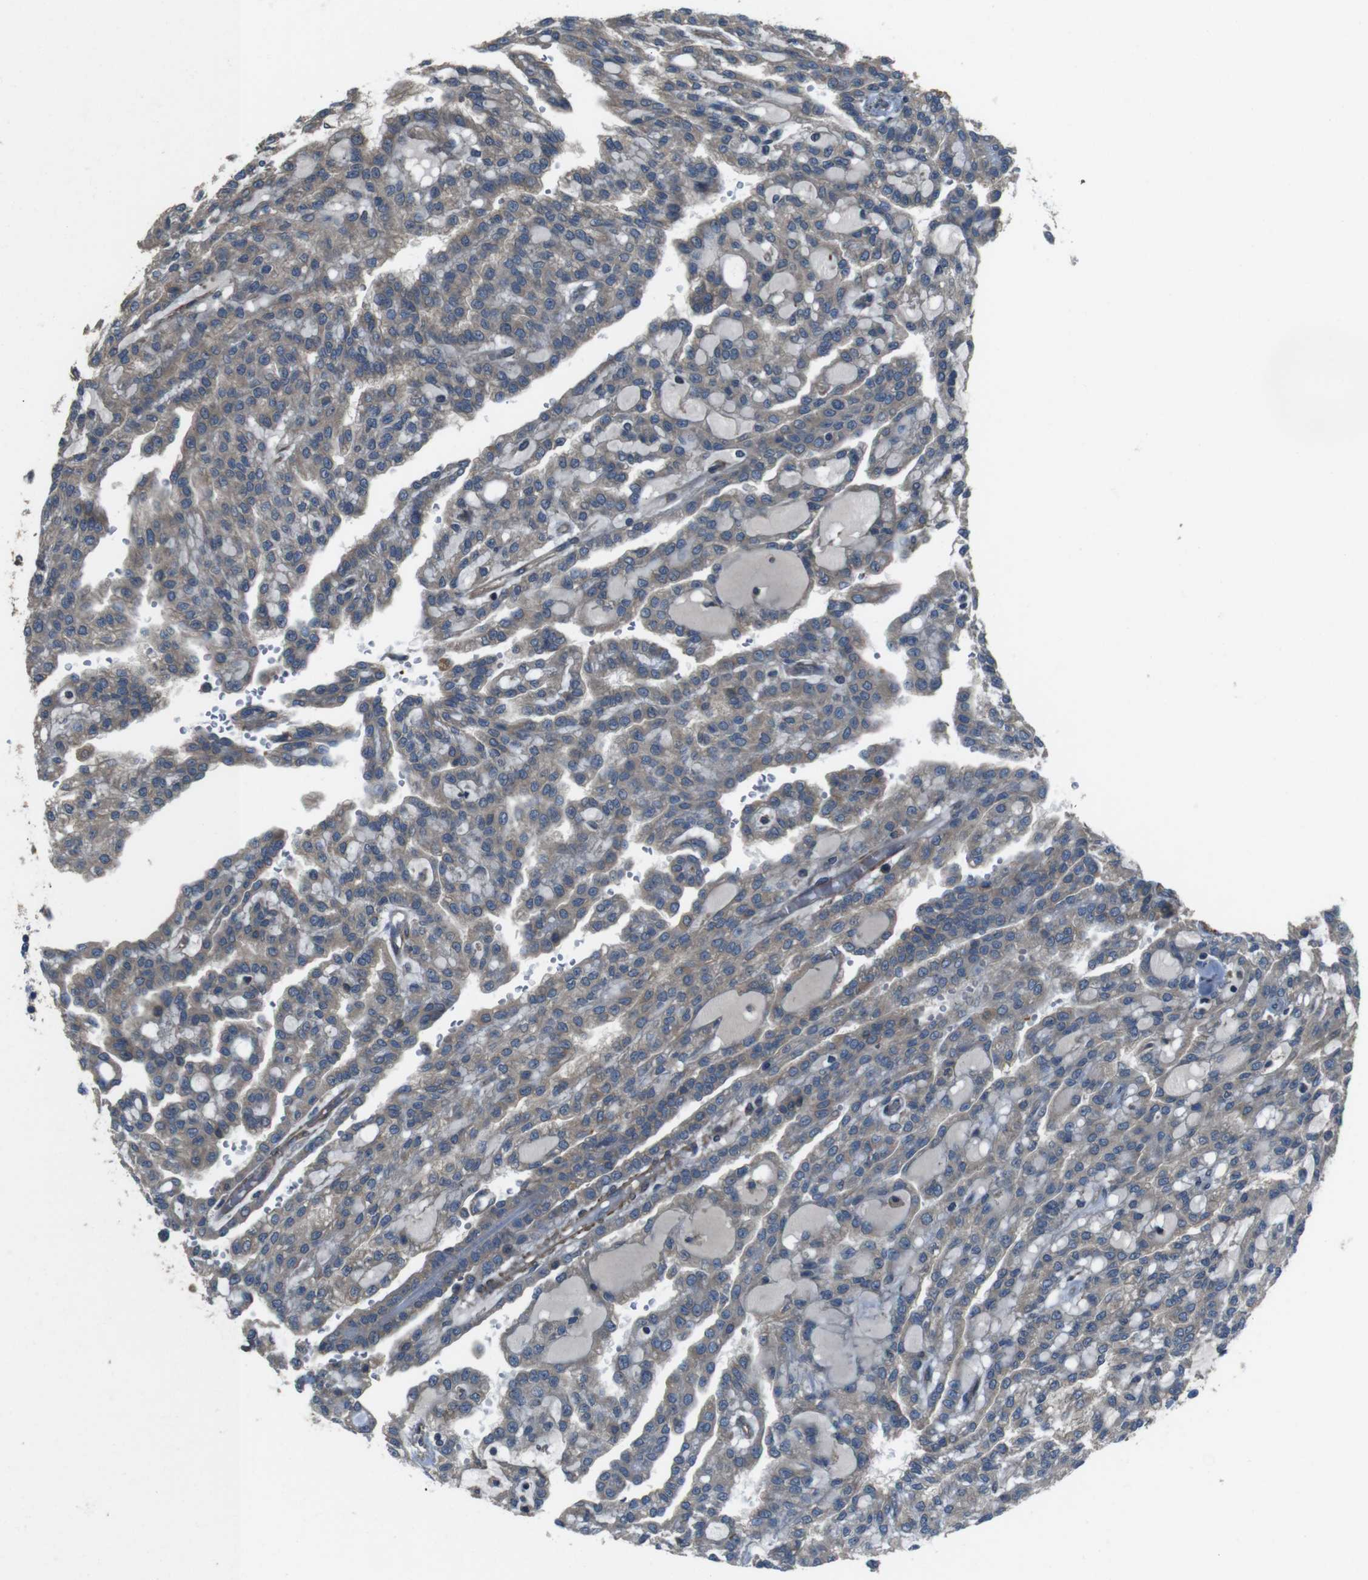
{"staining": {"intensity": "weak", "quantity": ">75%", "location": "cytoplasmic/membranous"}, "tissue": "renal cancer", "cell_type": "Tumor cells", "image_type": "cancer", "snomed": [{"axis": "morphology", "description": "Adenocarcinoma, NOS"}, {"axis": "topography", "description": "Kidney"}], "caption": "IHC histopathology image of human renal cancer (adenocarcinoma) stained for a protein (brown), which shows low levels of weak cytoplasmic/membranous staining in about >75% of tumor cells.", "gene": "FUT2", "patient": {"sex": "male", "age": 63}}